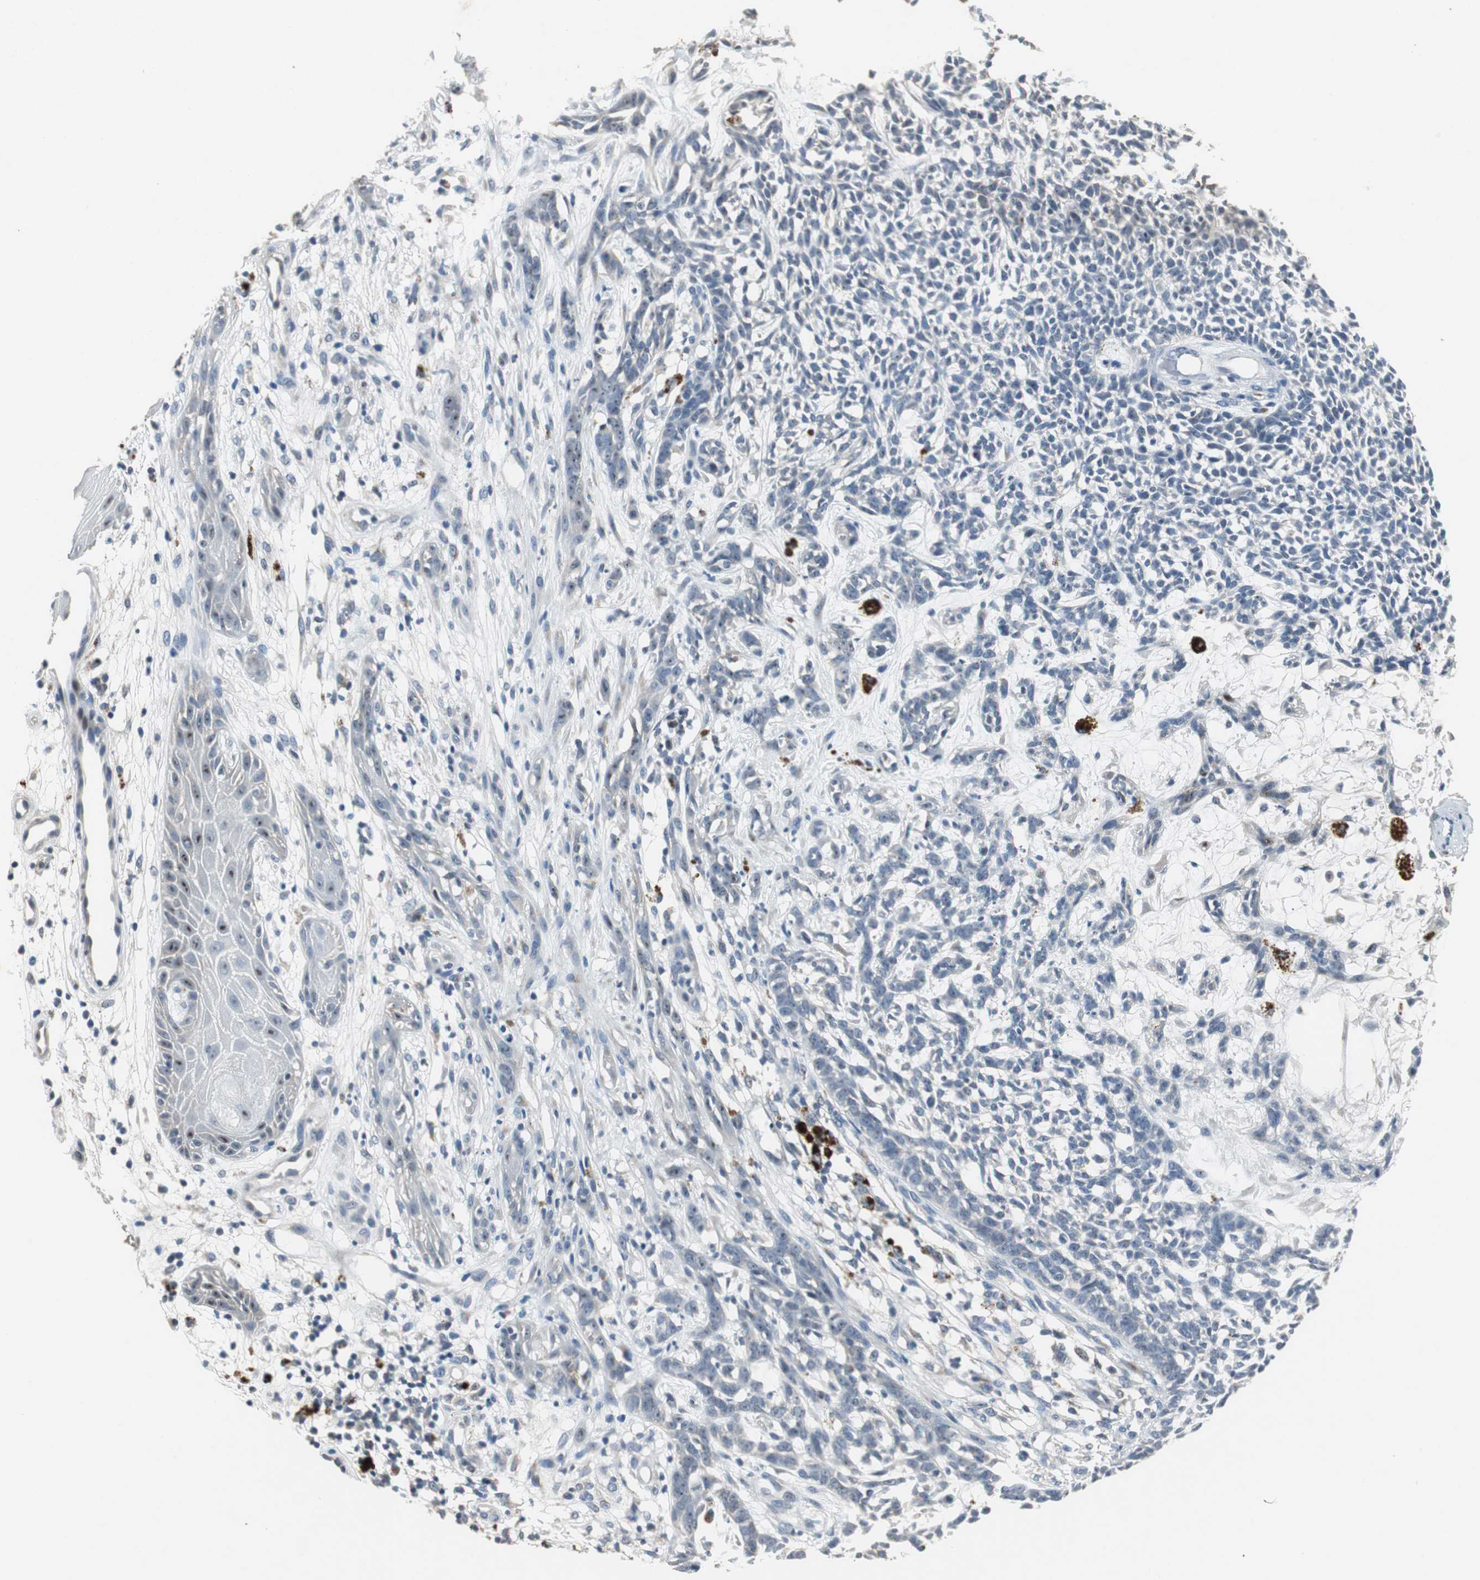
{"staining": {"intensity": "negative", "quantity": "none", "location": "none"}, "tissue": "skin cancer", "cell_type": "Tumor cells", "image_type": "cancer", "snomed": [{"axis": "morphology", "description": "Basal cell carcinoma"}, {"axis": "topography", "description": "Skin"}], "caption": "Protein analysis of skin cancer (basal cell carcinoma) displays no significant expression in tumor cells. (DAB immunohistochemistry, high magnification).", "gene": "PCYT1B", "patient": {"sex": "female", "age": 84}}